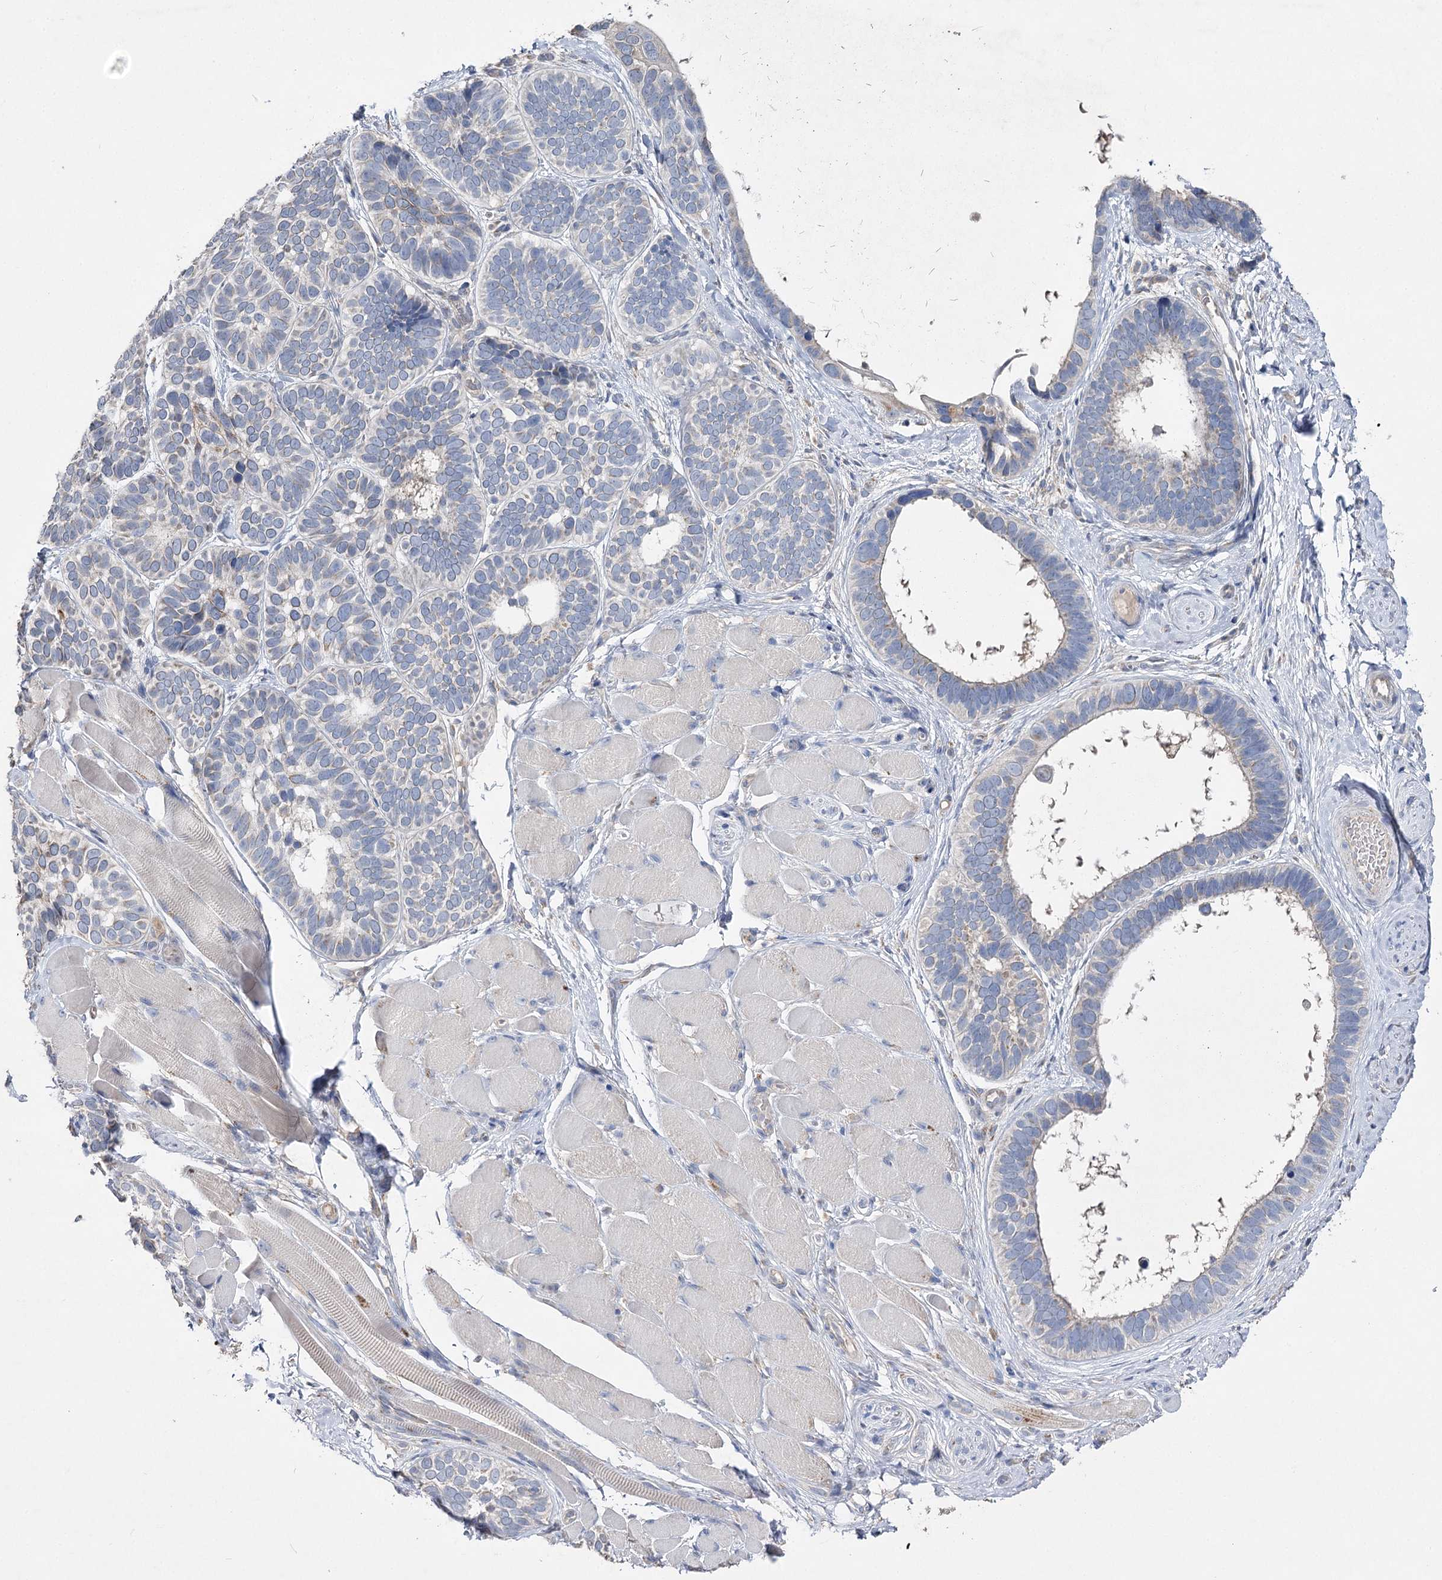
{"staining": {"intensity": "negative", "quantity": "none", "location": "none"}, "tissue": "skin cancer", "cell_type": "Tumor cells", "image_type": "cancer", "snomed": [{"axis": "morphology", "description": "Basal cell carcinoma"}, {"axis": "topography", "description": "Skin"}], "caption": "A high-resolution histopathology image shows IHC staining of skin cancer, which displays no significant staining in tumor cells.", "gene": "IL1RAP", "patient": {"sex": "male", "age": 62}}